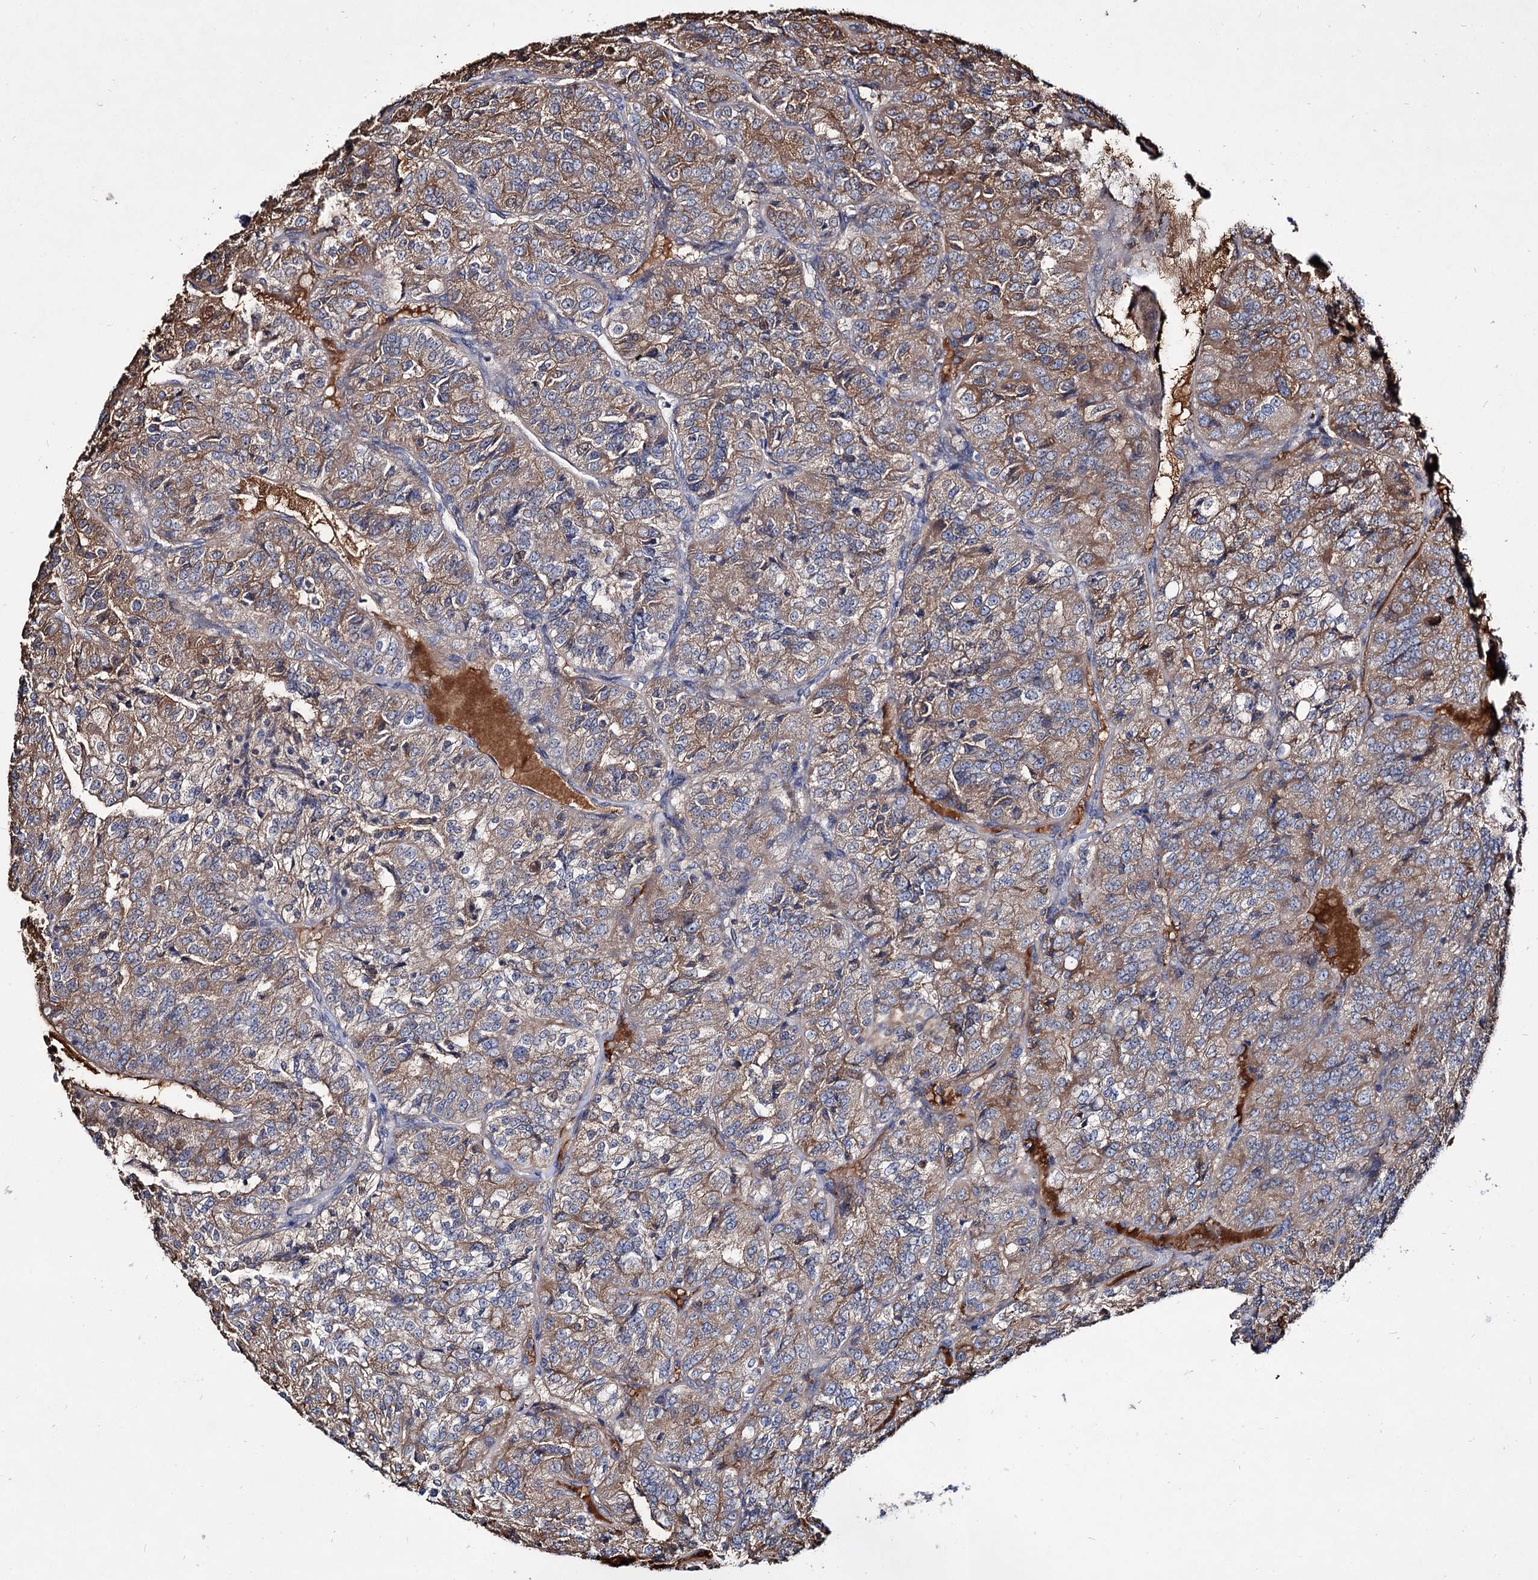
{"staining": {"intensity": "moderate", "quantity": "25%-75%", "location": "cytoplasmic/membranous"}, "tissue": "renal cancer", "cell_type": "Tumor cells", "image_type": "cancer", "snomed": [{"axis": "morphology", "description": "Adenocarcinoma, NOS"}, {"axis": "topography", "description": "Kidney"}], "caption": "Human renal cancer stained with a brown dye displays moderate cytoplasmic/membranous positive positivity in approximately 25%-75% of tumor cells.", "gene": "ARFIP2", "patient": {"sex": "female", "age": 63}}